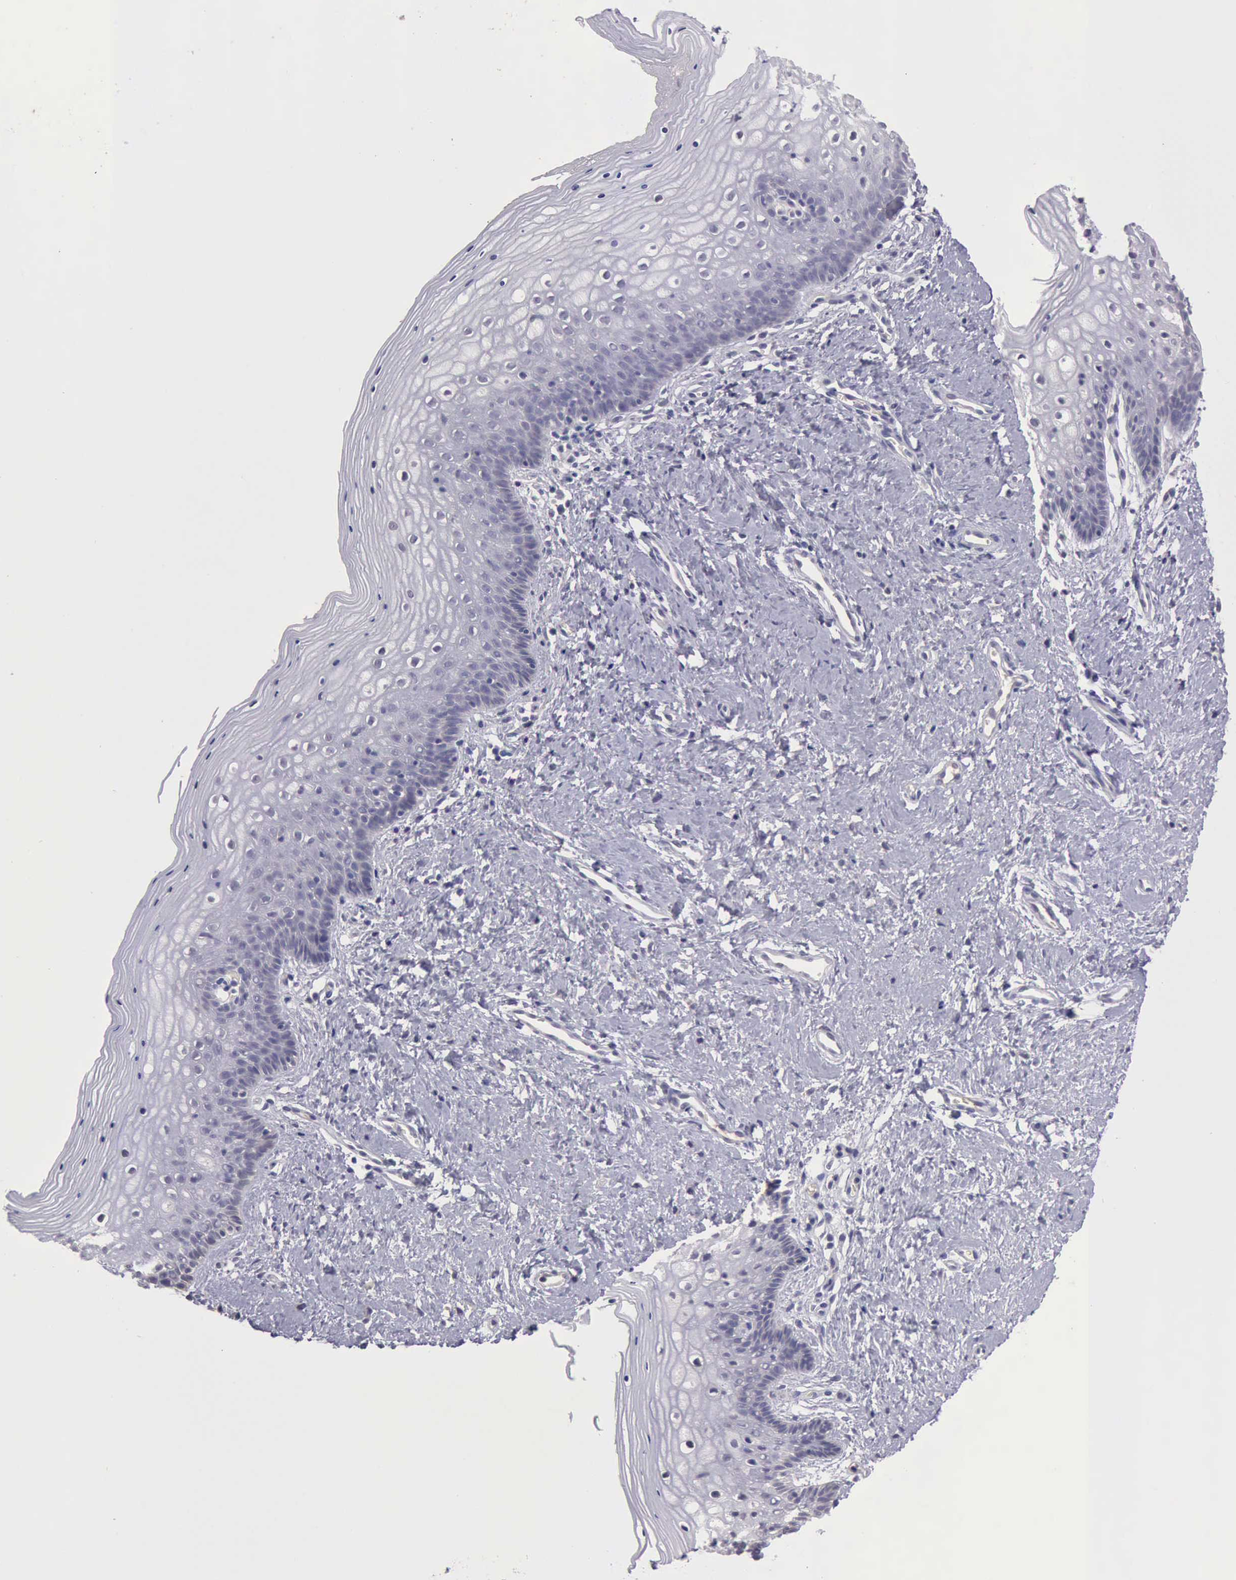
{"staining": {"intensity": "negative", "quantity": "none", "location": "none"}, "tissue": "vagina", "cell_type": "Squamous epithelial cells", "image_type": "normal", "snomed": [{"axis": "morphology", "description": "Normal tissue, NOS"}, {"axis": "topography", "description": "Vagina"}], "caption": "An image of human vagina is negative for staining in squamous epithelial cells.", "gene": "KCND1", "patient": {"sex": "female", "age": 46}}